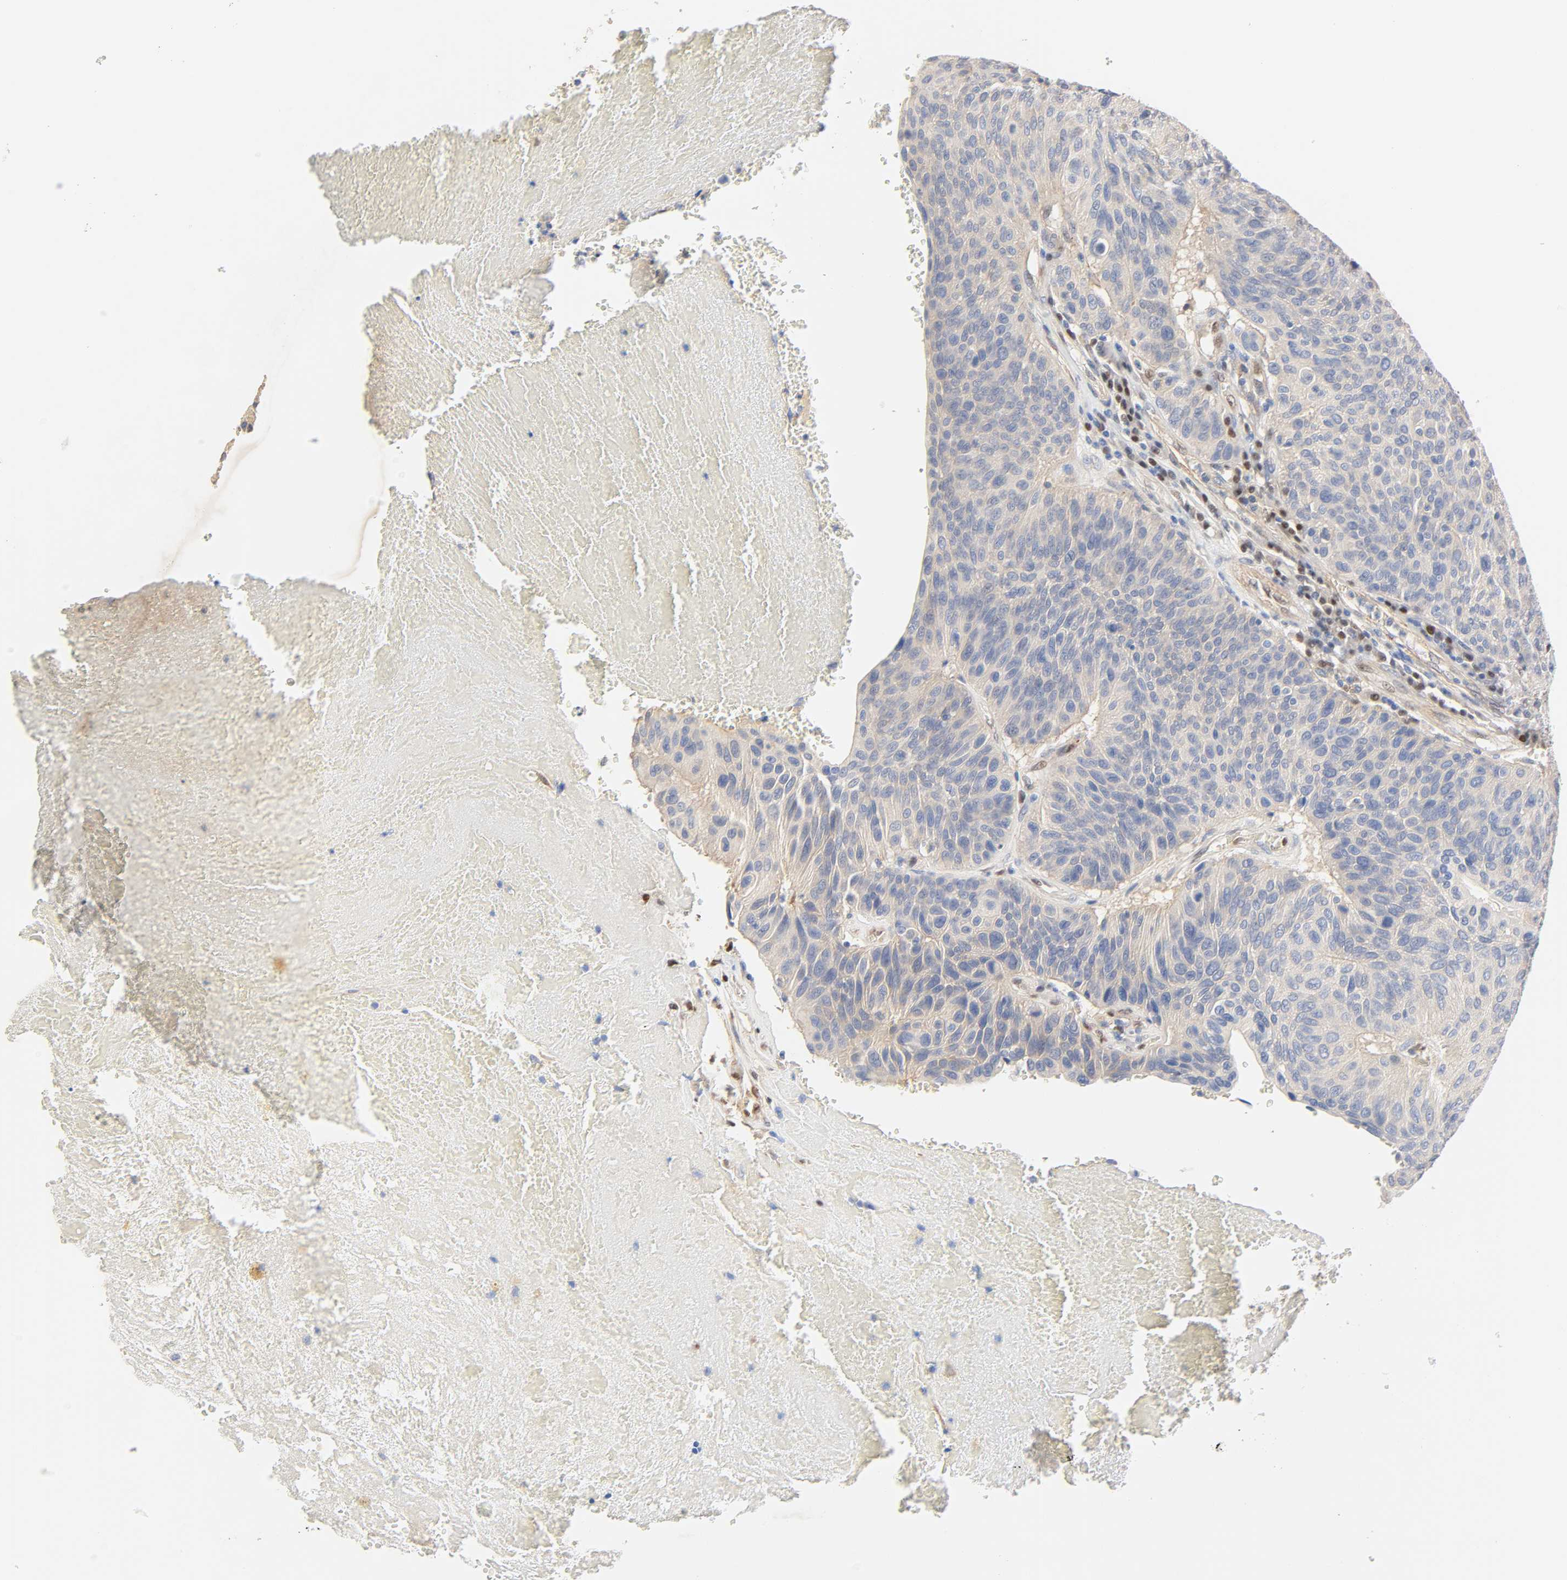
{"staining": {"intensity": "negative", "quantity": "none", "location": "none"}, "tissue": "urothelial cancer", "cell_type": "Tumor cells", "image_type": "cancer", "snomed": [{"axis": "morphology", "description": "Urothelial carcinoma, High grade"}, {"axis": "topography", "description": "Urinary bladder"}], "caption": "IHC photomicrograph of urothelial carcinoma (high-grade) stained for a protein (brown), which displays no staining in tumor cells. The staining was performed using DAB (3,3'-diaminobenzidine) to visualize the protein expression in brown, while the nuclei were stained in blue with hematoxylin (Magnification: 20x).", "gene": "BORCS8-MEF2B", "patient": {"sex": "male", "age": 66}}